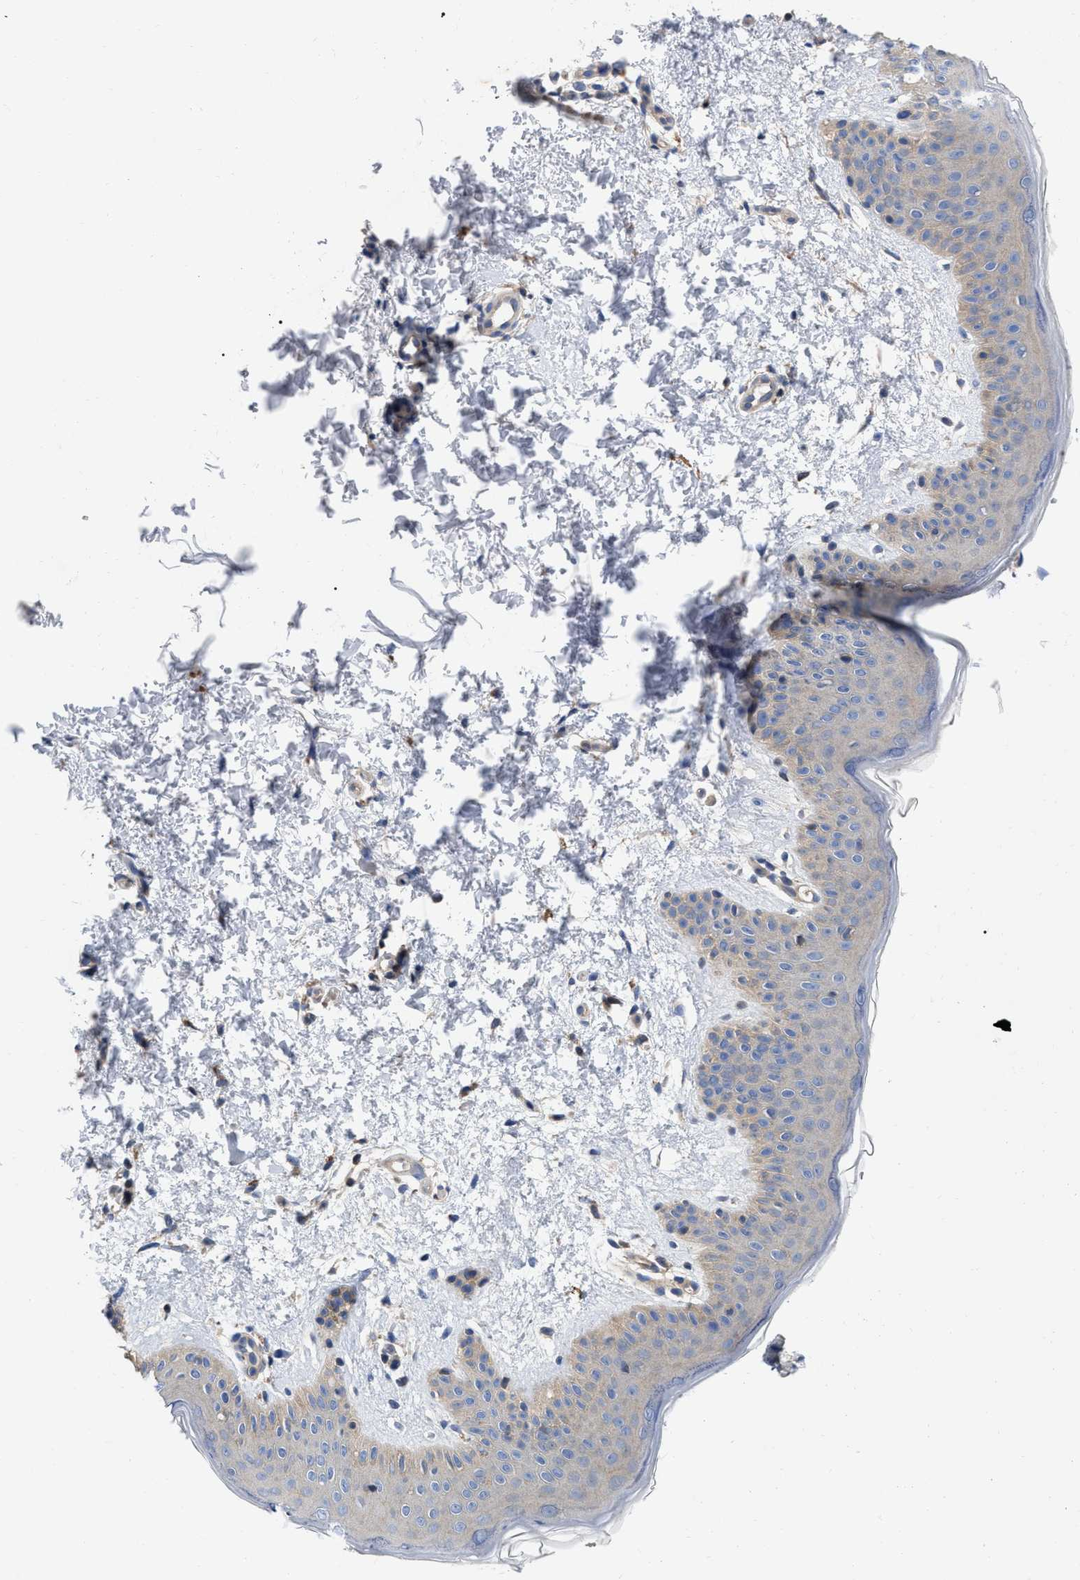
{"staining": {"intensity": "moderate", "quantity": ">75%", "location": "cytoplasmic/membranous"}, "tissue": "skin", "cell_type": "Fibroblasts", "image_type": "normal", "snomed": [{"axis": "morphology", "description": "Normal tissue, NOS"}, {"axis": "topography", "description": "Skin"}], "caption": "Skin stained for a protein reveals moderate cytoplasmic/membranous positivity in fibroblasts. (Brightfield microscopy of DAB IHC at high magnification).", "gene": "RAP1GDS1", "patient": {"sex": "male", "age": 40}}